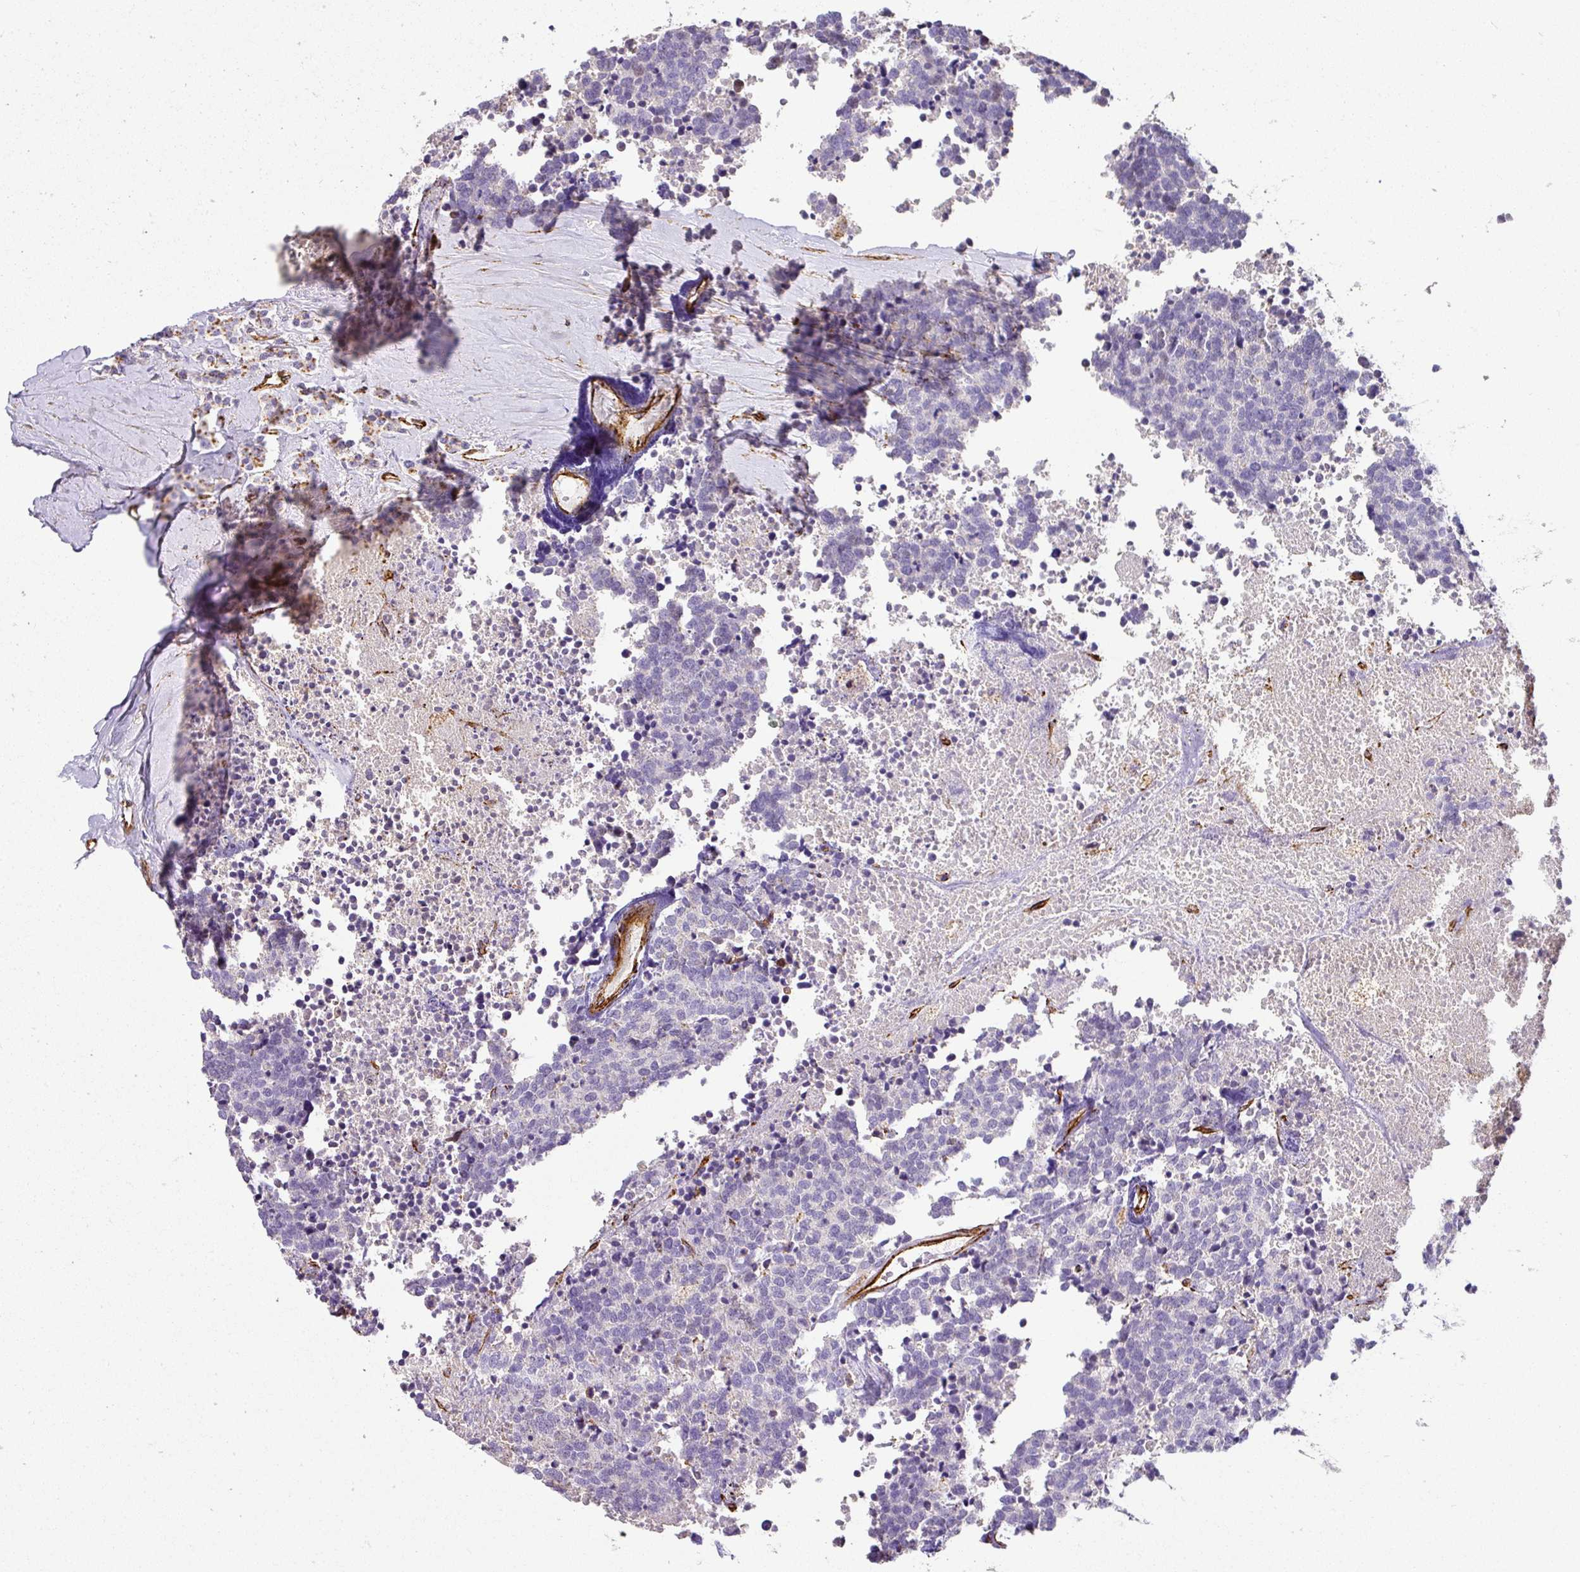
{"staining": {"intensity": "negative", "quantity": "none", "location": "none"}, "tissue": "carcinoid", "cell_type": "Tumor cells", "image_type": "cancer", "snomed": [{"axis": "morphology", "description": "Carcinoid, malignant, NOS"}, {"axis": "topography", "description": "Skin"}], "caption": "There is no significant positivity in tumor cells of carcinoid (malignant).", "gene": "SLC25A17", "patient": {"sex": "female", "age": 79}}